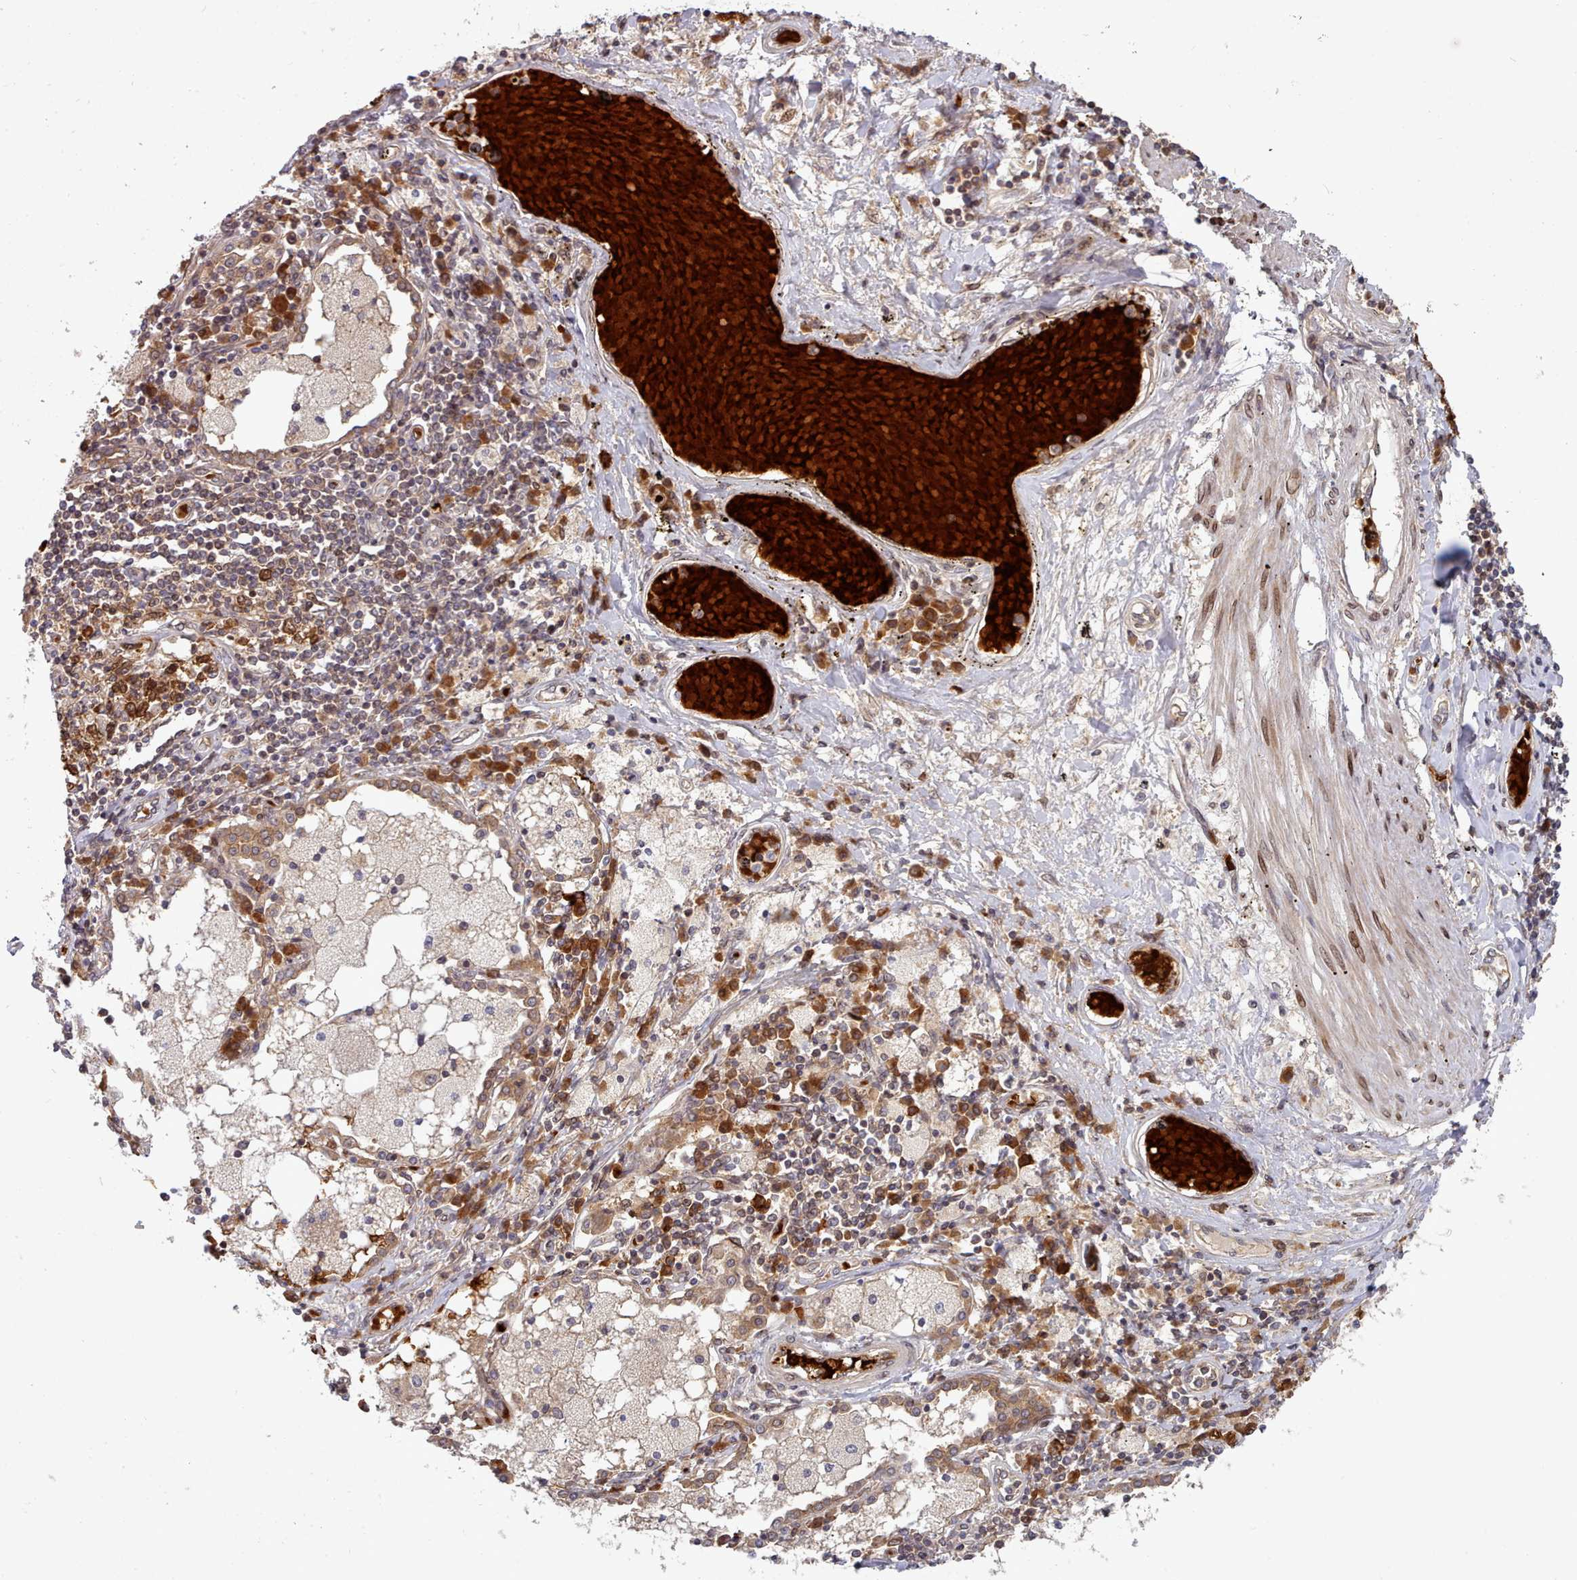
{"staining": {"intensity": "strong", "quantity": ">75%", "location": "cytoplasmic/membranous,nuclear"}, "tissue": "lung cancer", "cell_type": "Tumor cells", "image_type": "cancer", "snomed": [{"axis": "morphology", "description": "Squamous cell carcinoma, NOS"}, {"axis": "topography", "description": "Lung"}], "caption": "Brown immunohistochemical staining in lung cancer exhibits strong cytoplasmic/membranous and nuclear expression in about >75% of tumor cells.", "gene": "UBE2G1", "patient": {"sex": "male", "age": 65}}